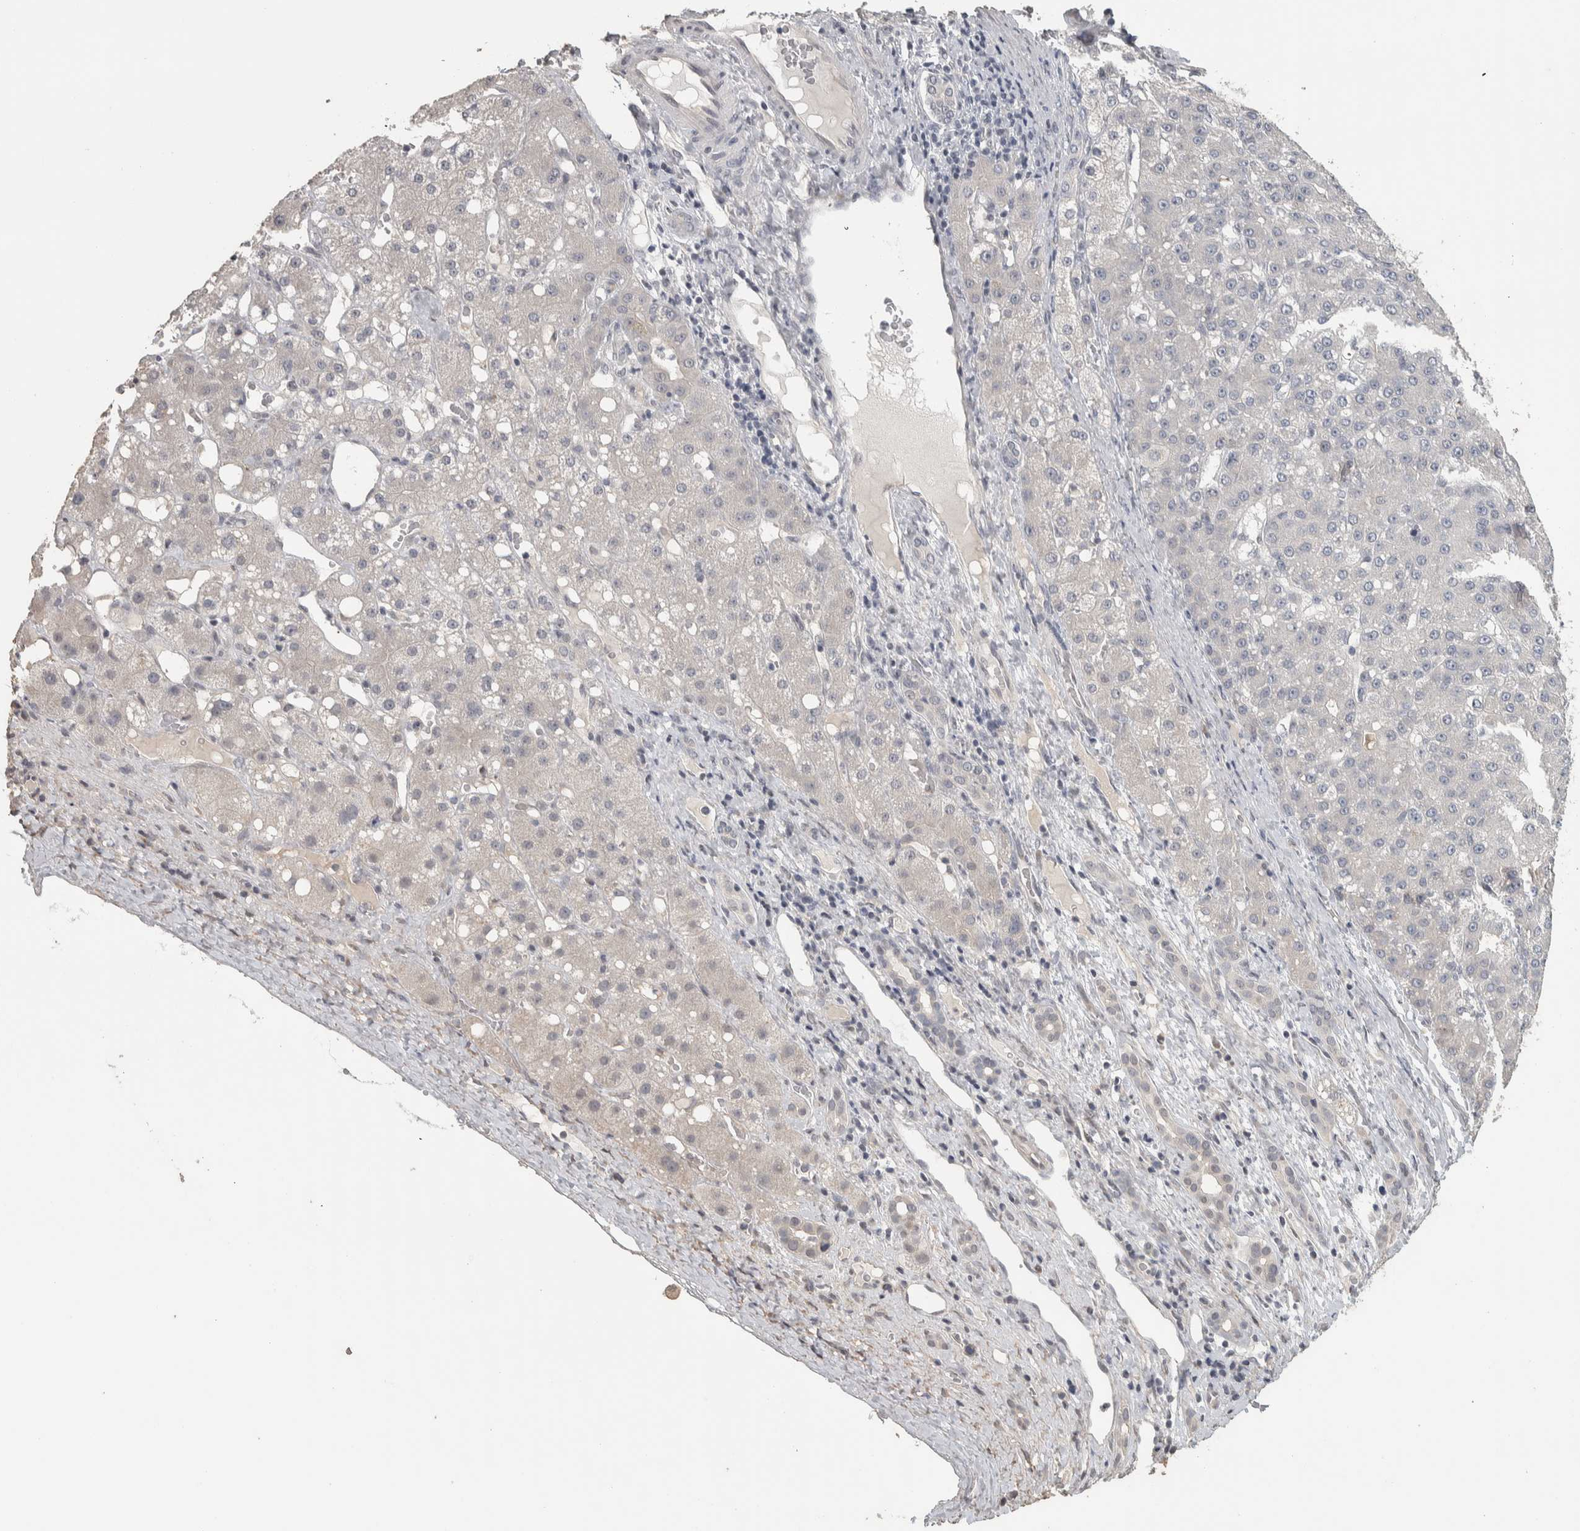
{"staining": {"intensity": "negative", "quantity": "none", "location": "none"}, "tissue": "liver cancer", "cell_type": "Tumor cells", "image_type": "cancer", "snomed": [{"axis": "morphology", "description": "Carcinoma, Hepatocellular, NOS"}, {"axis": "topography", "description": "Liver"}], "caption": "Liver cancer (hepatocellular carcinoma) was stained to show a protein in brown. There is no significant positivity in tumor cells.", "gene": "NECAB1", "patient": {"sex": "male", "age": 67}}